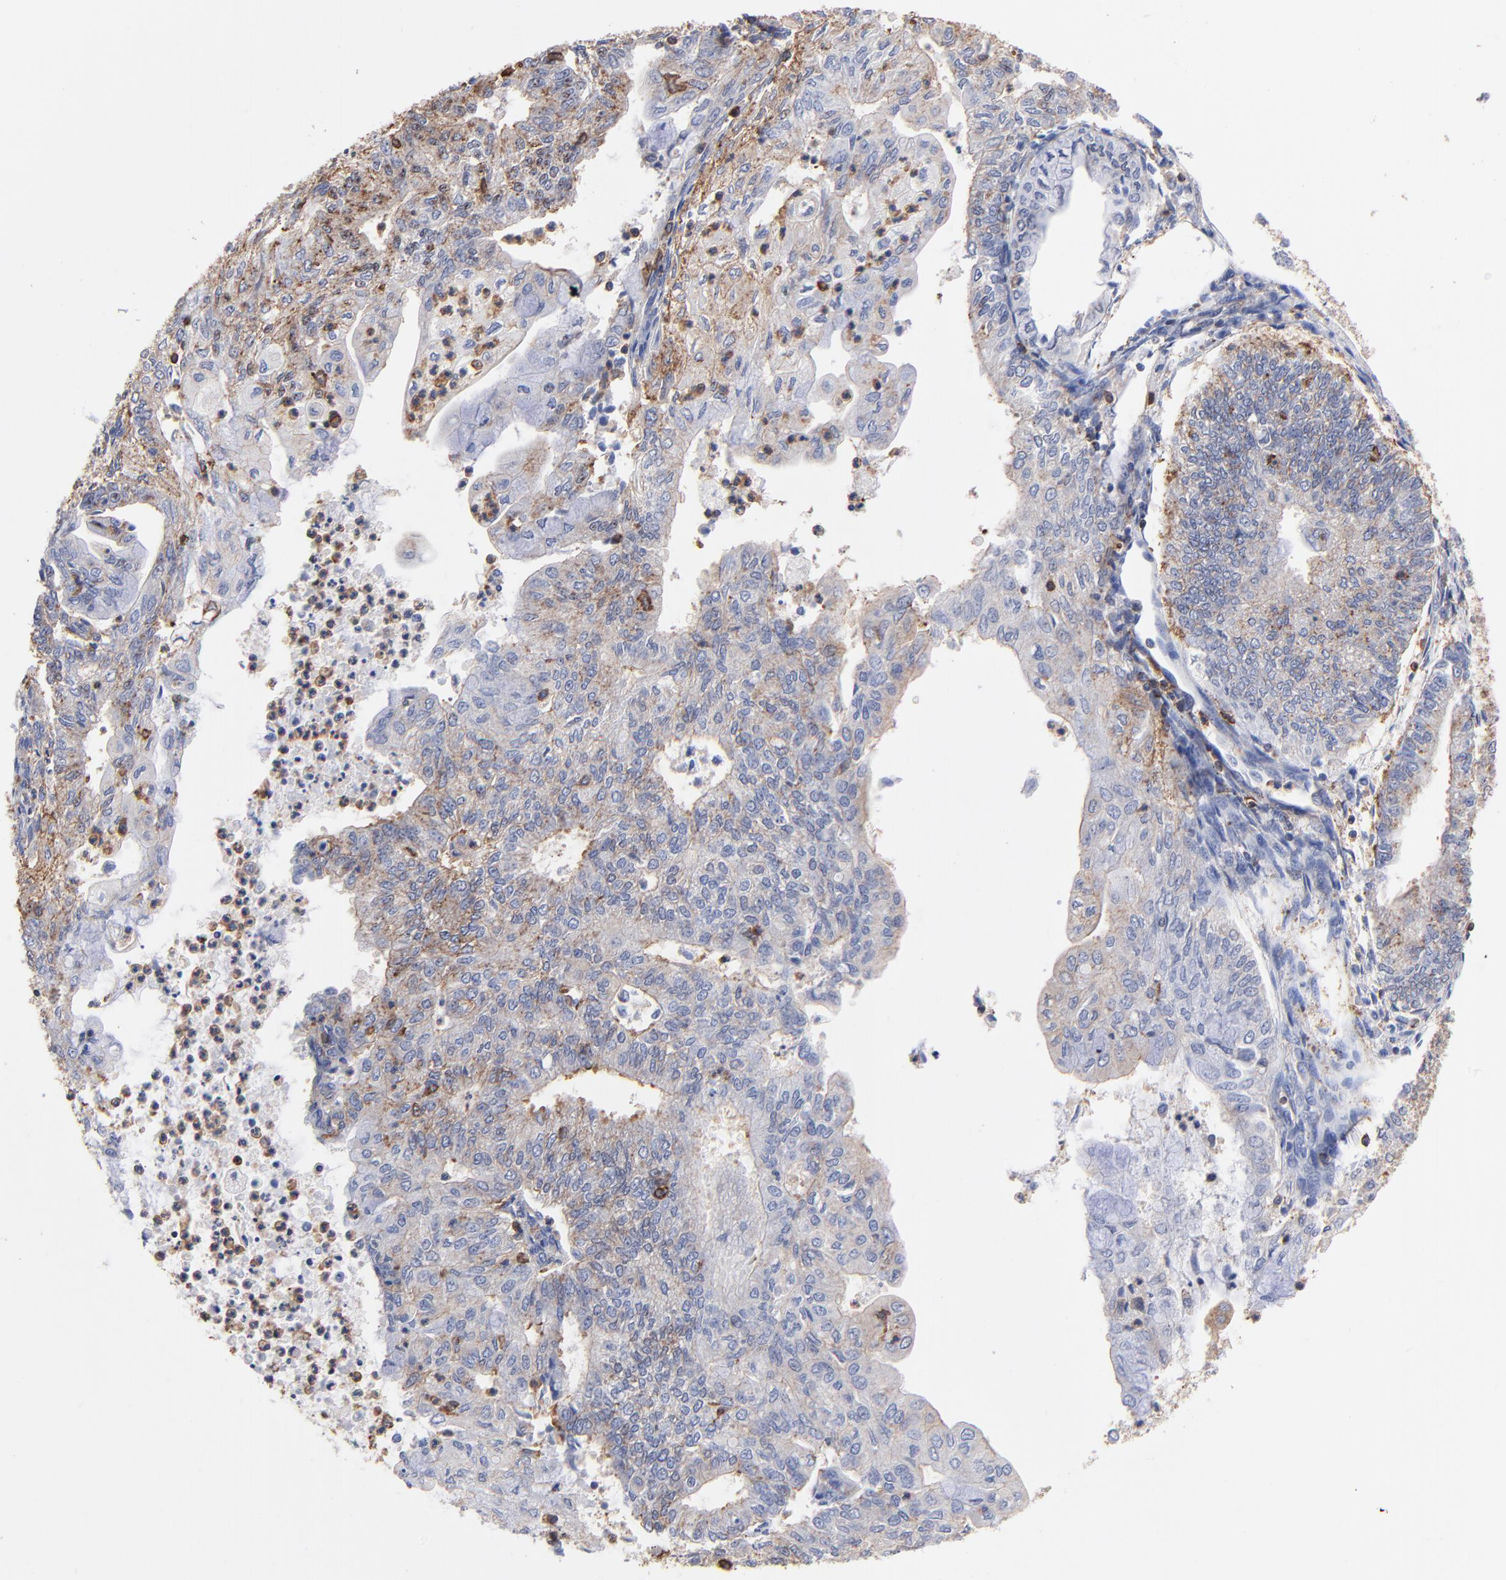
{"staining": {"intensity": "weak", "quantity": "<25%", "location": "cytoplasmic/membranous"}, "tissue": "endometrial cancer", "cell_type": "Tumor cells", "image_type": "cancer", "snomed": [{"axis": "morphology", "description": "Adenocarcinoma, NOS"}, {"axis": "topography", "description": "Endometrium"}], "caption": "High power microscopy photomicrograph of an immunohistochemistry (IHC) micrograph of endometrial adenocarcinoma, revealing no significant staining in tumor cells.", "gene": "ASL", "patient": {"sex": "female", "age": 59}}